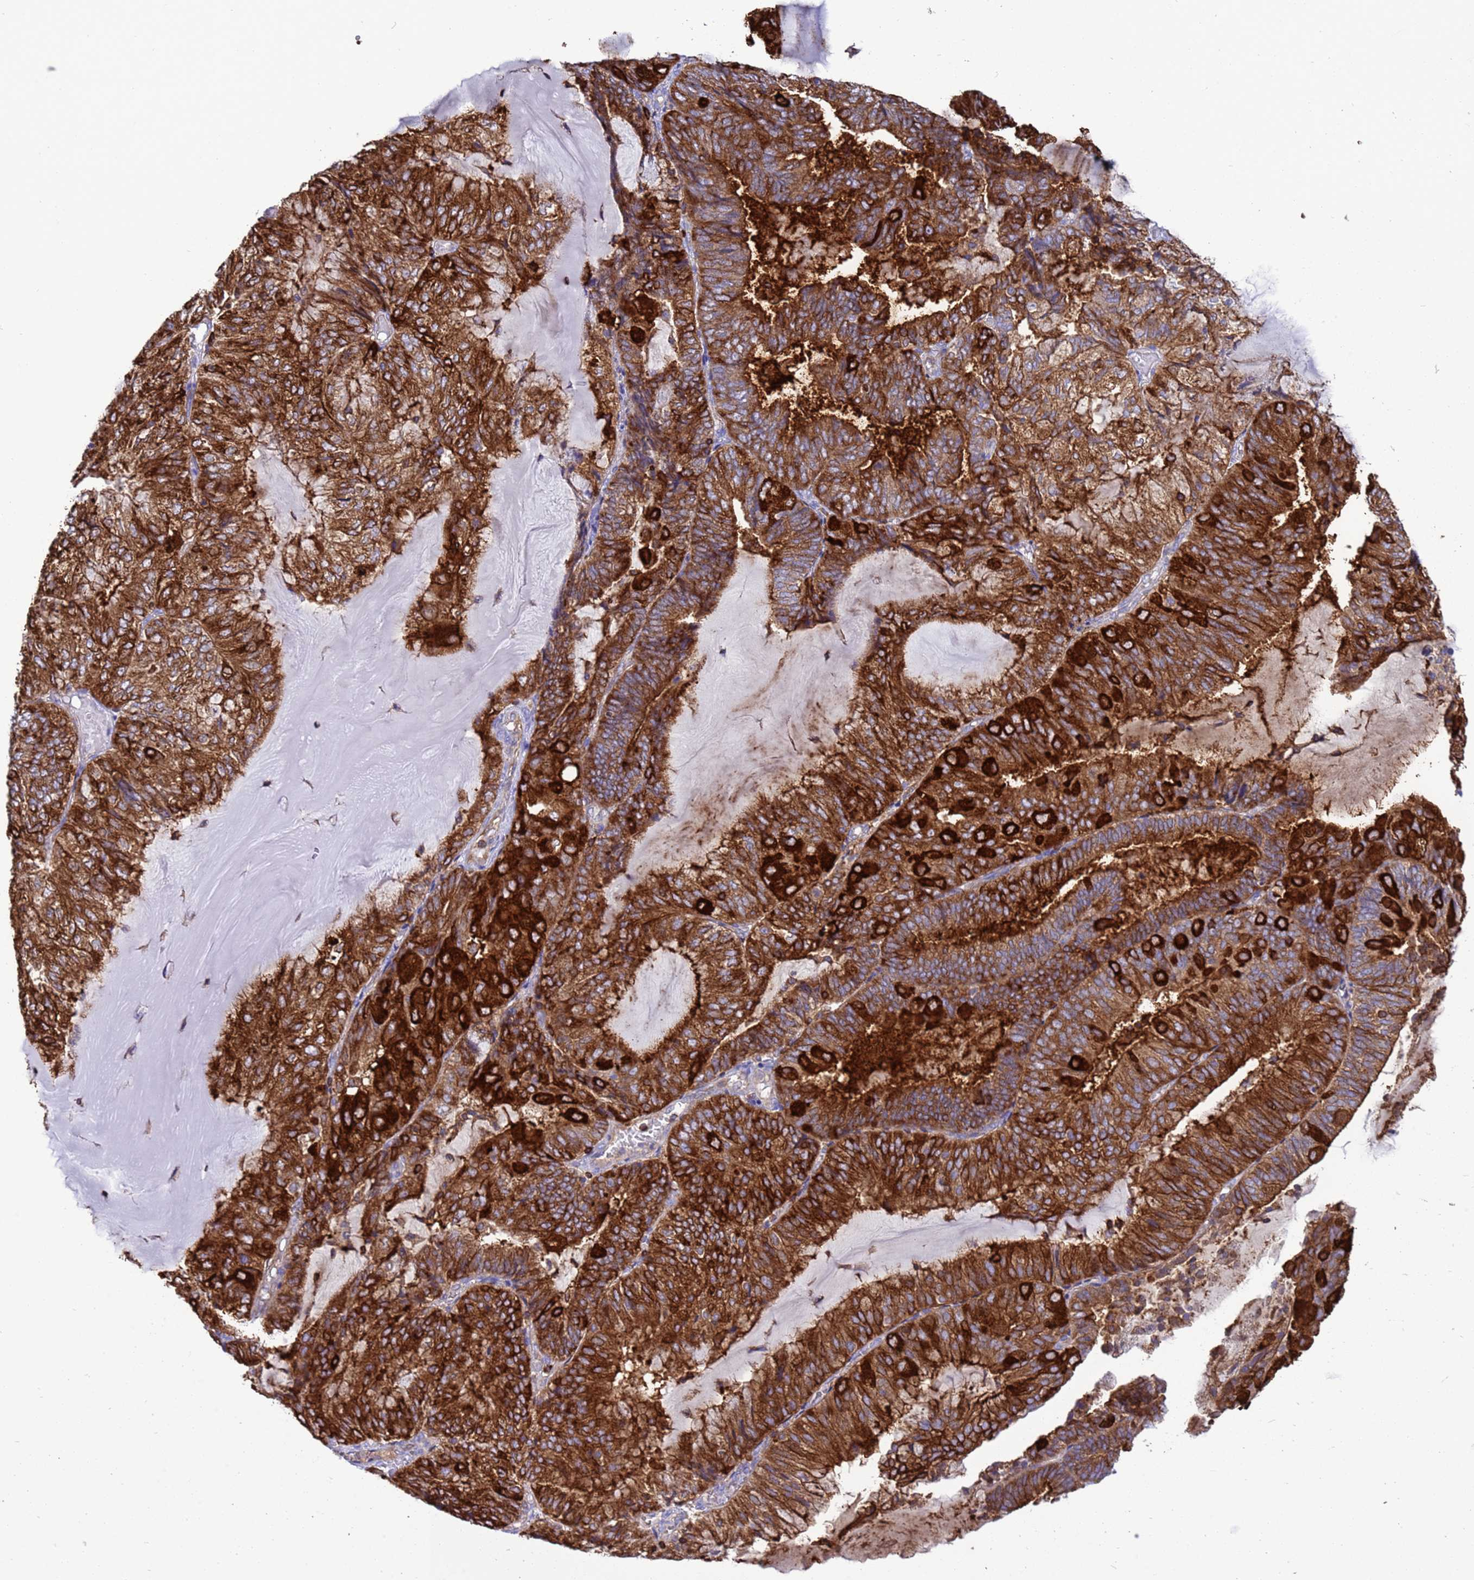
{"staining": {"intensity": "strong", "quantity": ">75%", "location": "cytoplasmic/membranous"}, "tissue": "endometrial cancer", "cell_type": "Tumor cells", "image_type": "cancer", "snomed": [{"axis": "morphology", "description": "Adenocarcinoma, NOS"}, {"axis": "topography", "description": "Endometrium"}], "caption": "High-magnification brightfield microscopy of endometrial adenocarcinoma stained with DAB (3,3'-diaminobenzidine) (brown) and counterstained with hematoxylin (blue). tumor cells exhibit strong cytoplasmic/membranous staining is seen in about>75% of cells.", "gene": "EZR", "patient": {"sex": "female", "age": 81}}